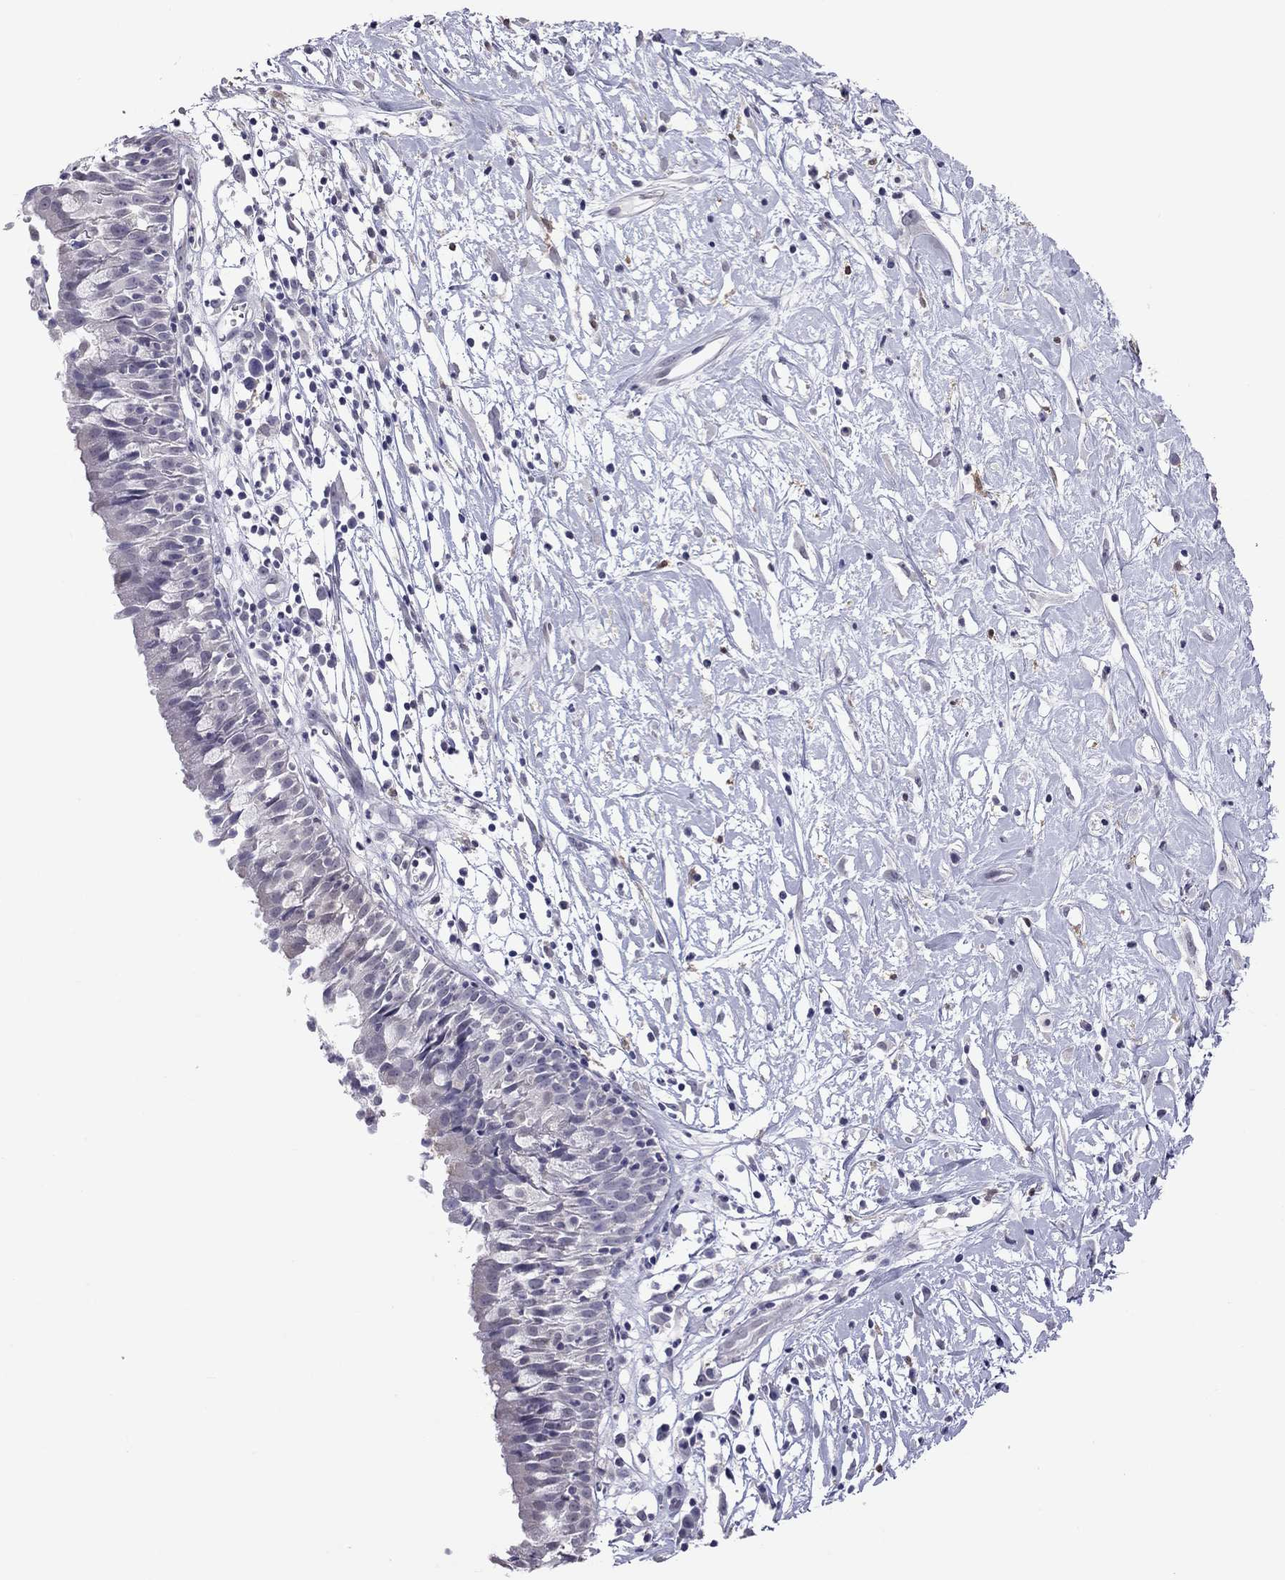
{"staining": {"intensity": "negative", "quantity": "none", "location": "none"}, "tissue": "nasopharynx", "cell_type": "Respiratory epithelial cells", "image_type": "normal", "snomed": [{"axis": "morphology", "description": "Normal tissue, NOS"}, {"axis": "topography", "description": "Nasopharynx"}], "caption": "Immunohistochemistry (IHC) histopathology image of benign nasopharynx: human nasopharynx stained with DAB (3,3'-diaminobenzidine) reveals no significant protein staining in respiratory epithelial cells.", "gene": "PPP1R3A", "patient": {"sex": "male", "age": 9}}